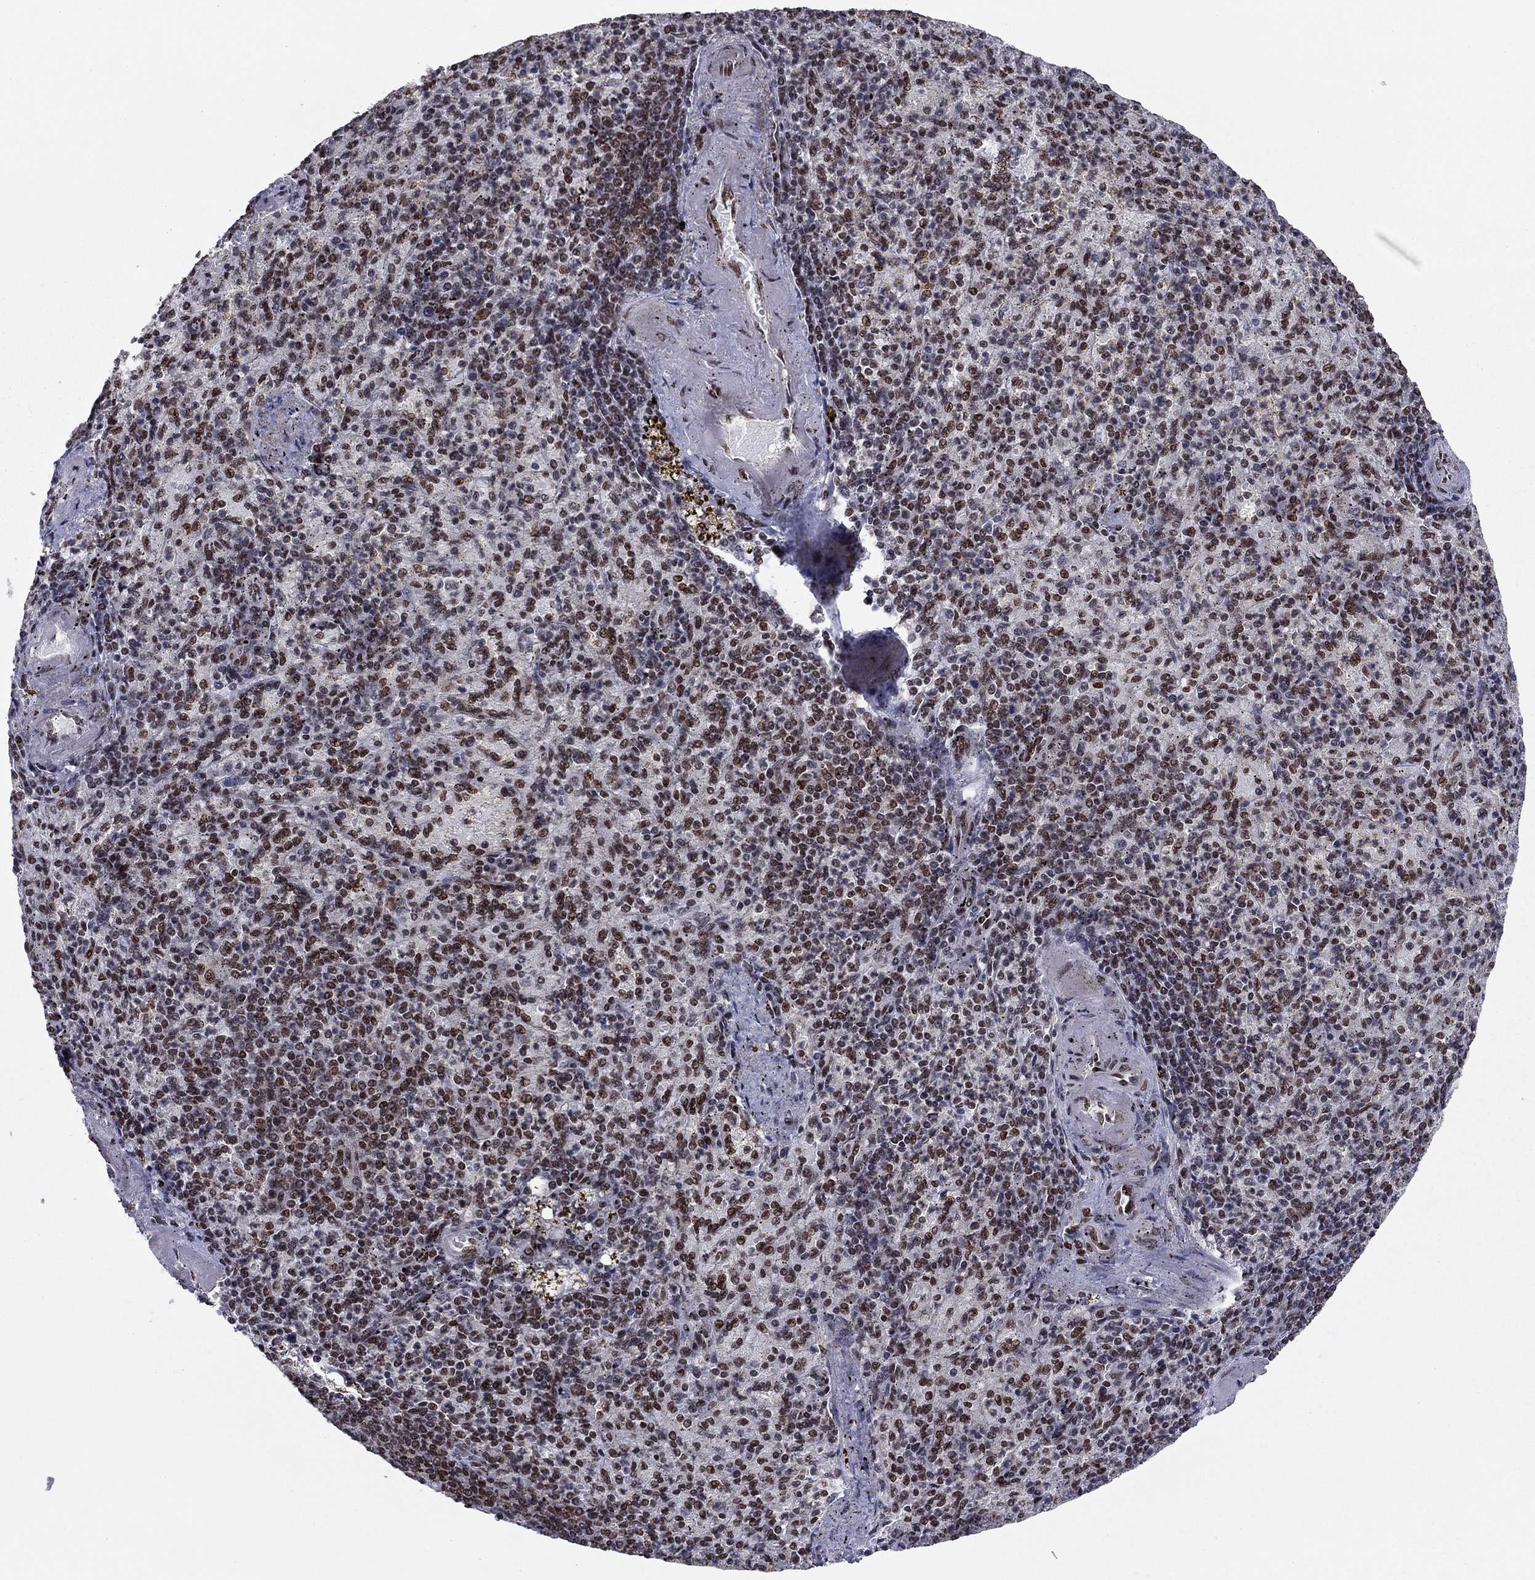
{"staining": {"intensity": "strong", "quantity": "25%-75%", "location": "nuclear"}, "tissue": "spleen", "cell_type": "Cells in red pulp", "image_type": "normal", "snomed": [{"axis": "morphology", "description": "Normal tissue, NOS"}, {"axis": "topography", "description": "Spleen"}], "caption": "Brown immunohistochemical staining in unremarkable human spleen shows strong nuclear positivity in about 25%-75% of cells in red pulp.", "gene": "USP54", "patient": {"sex": "female", "age": 74}}